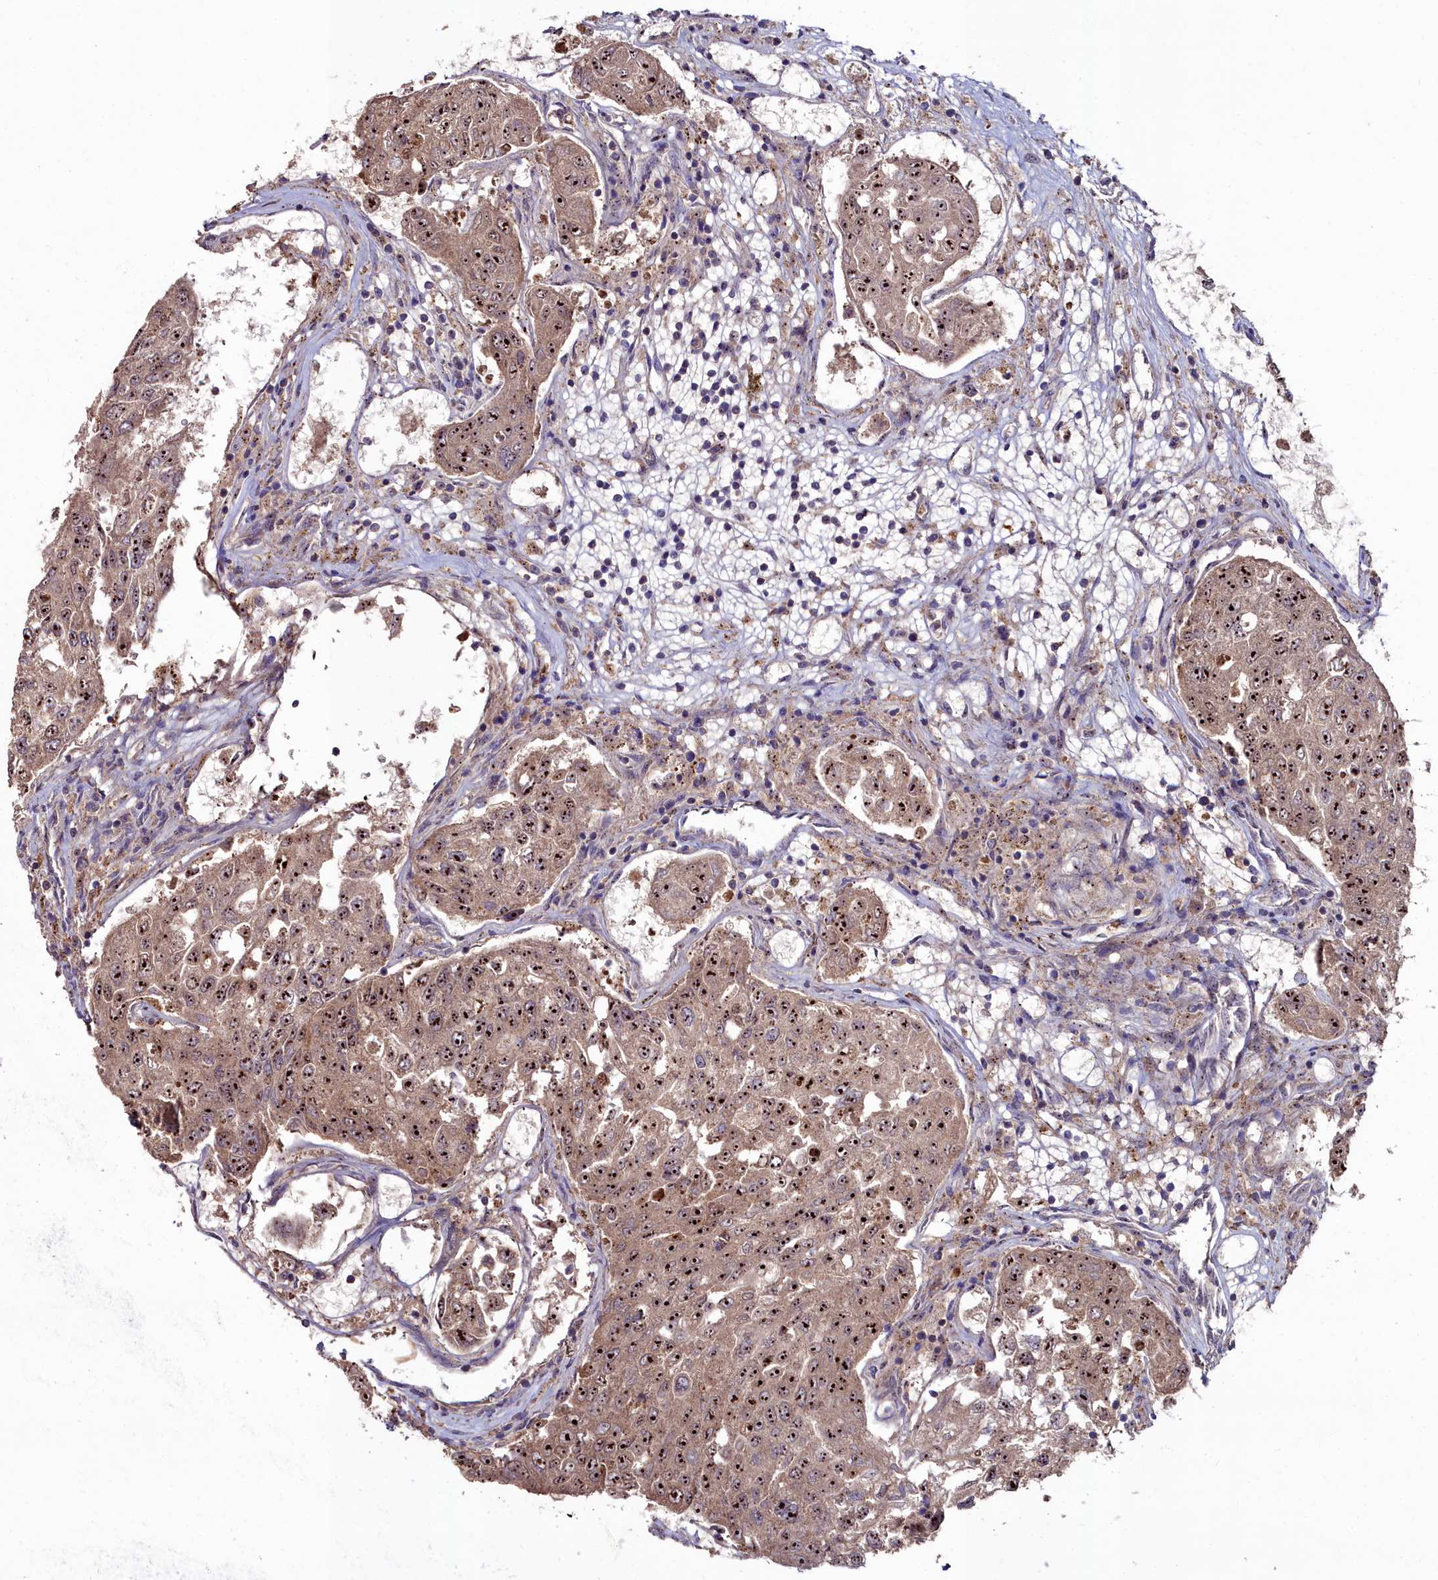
{"staining": {"intensity": "strong", "quantity": ">75%", "location": "cytoplasmic/membranous,nuclear"}, "tissue": "urothelial cancer", "cell_type": "Tumor cells", "image_type": "cancer", "snomed": [{"axis": "morphology", "description": "Urothelial carcinoma, High grade"}, {"axis": "topography", "description": "Lymph node"}, {"axis": "topography", "description": "Urinary bladder"}], "caption": "This histopathology image shows immunohistochemistry staining of human urothelial cancer, with high strong cytoplasmic/membranous and nuclear expression in about >75% of tumor cells.", "gene": "AMBRA1", "patient": {"sex": "male", "age": 51}}